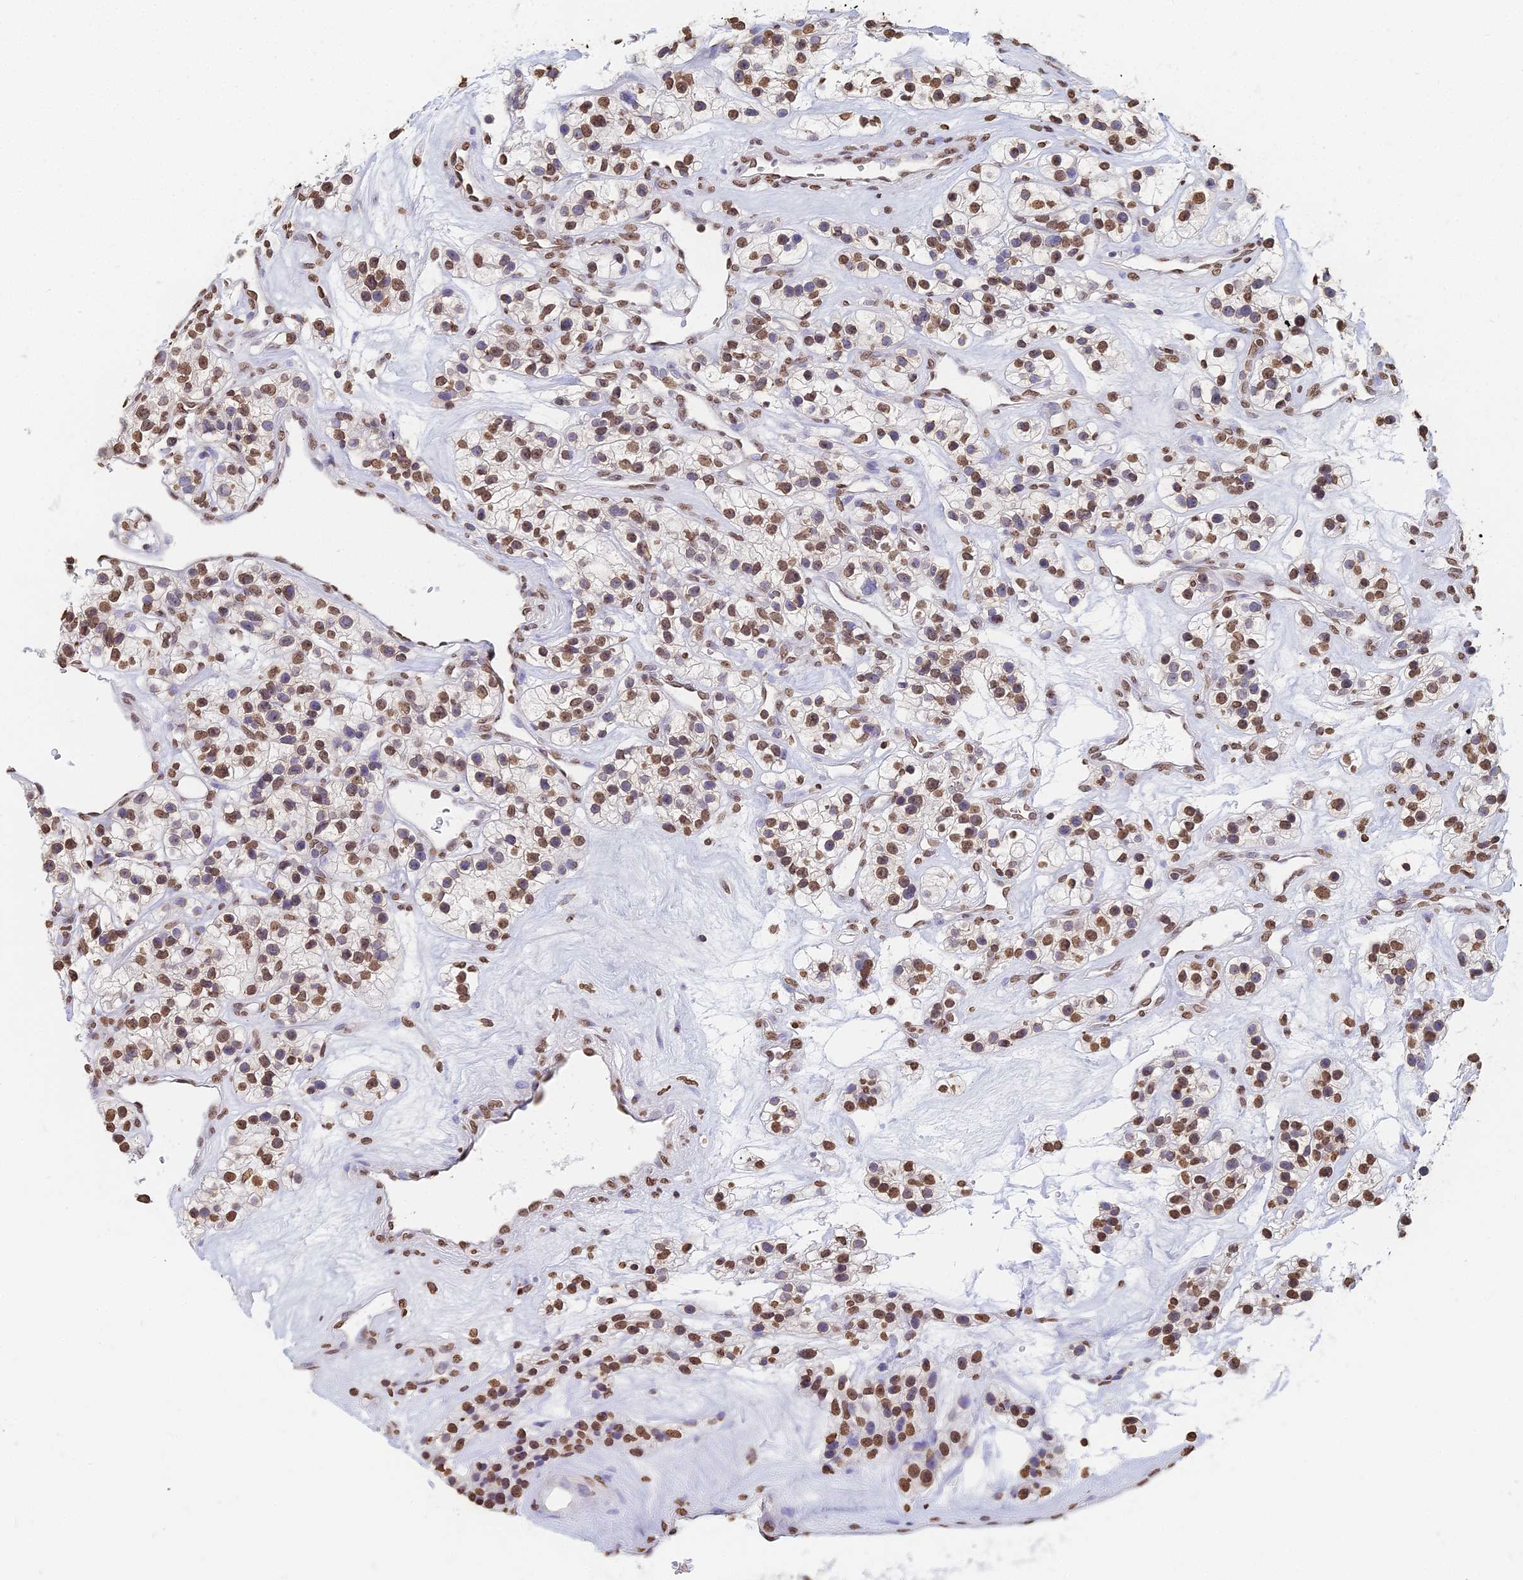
{"staining": {"intensity": "moderate", "quantity": ">75%", "location": "nuclear"}, "tissue": "renal cancer", "cell_type": "Tumor cells", "image_type": "cancer", "snomed": [{"axis": "morphology", "description": "Adenocarcinoma, NOS"}, {"axis": "topography", "description": "Kidney"}], "caption": "Human renal adenocarcinoma stained with a protein marker exhibits moderate staining in tumor cells.", "gene": "GBP3", "patient": {"sex": "female", "age": 57}}